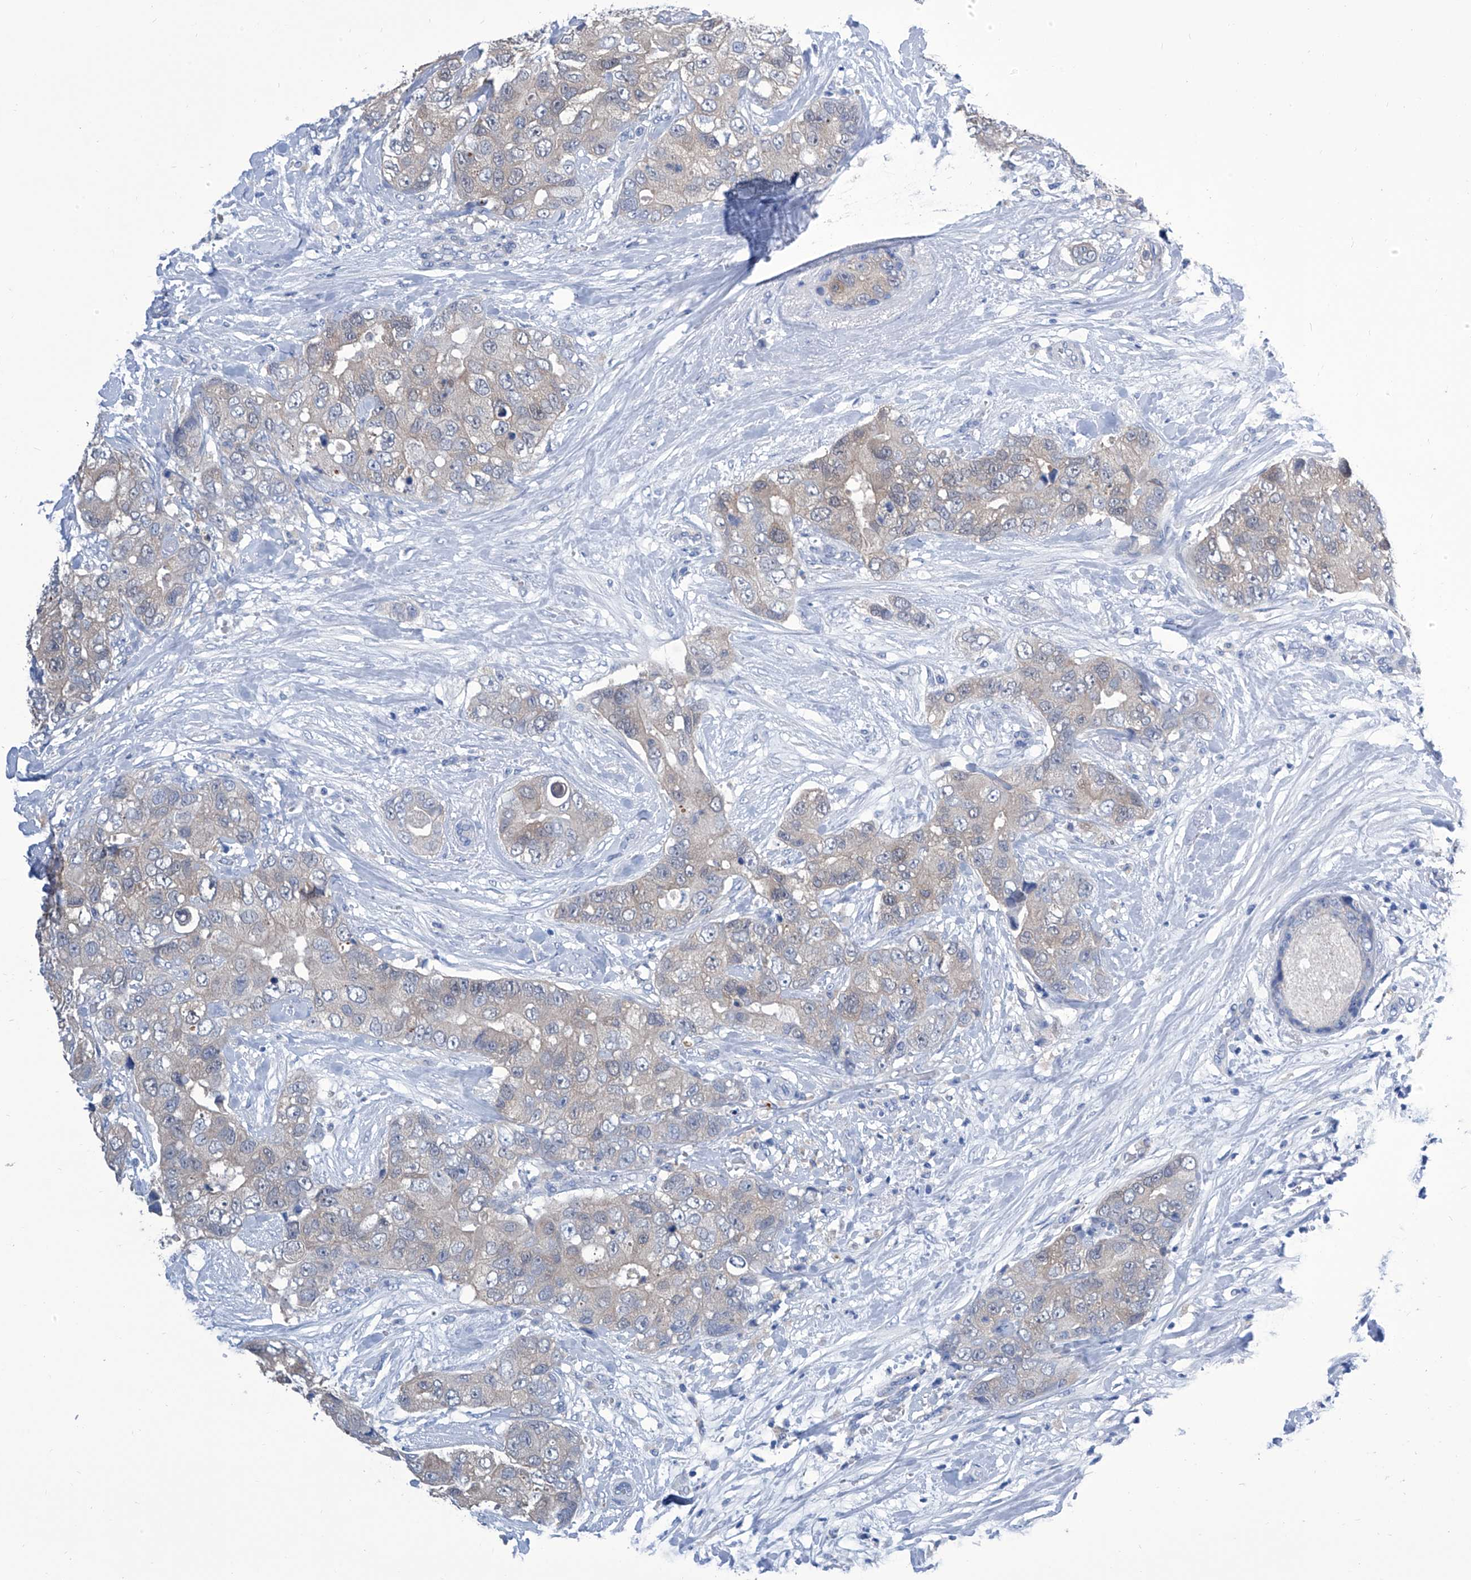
{"staining": {"intensity": "weak", "quantity": "<25%", "location": "cytoplasmic/membranous"}, "tissue": "breast cancer", "cell_type": "Tumor cells", "image_type": "cancer", "snomed": [{"axis": "morphology", "description": "Duct carcinoma"}, {"axis": "topography", "description": "Breast"}], "caption": "Immunohistochemistry (IHC) of breast invasive ductal carcinoma shows no positivity in tumor cells.", "gene": "IMPA2", "patient": {"sex": "female", "age": 62}}